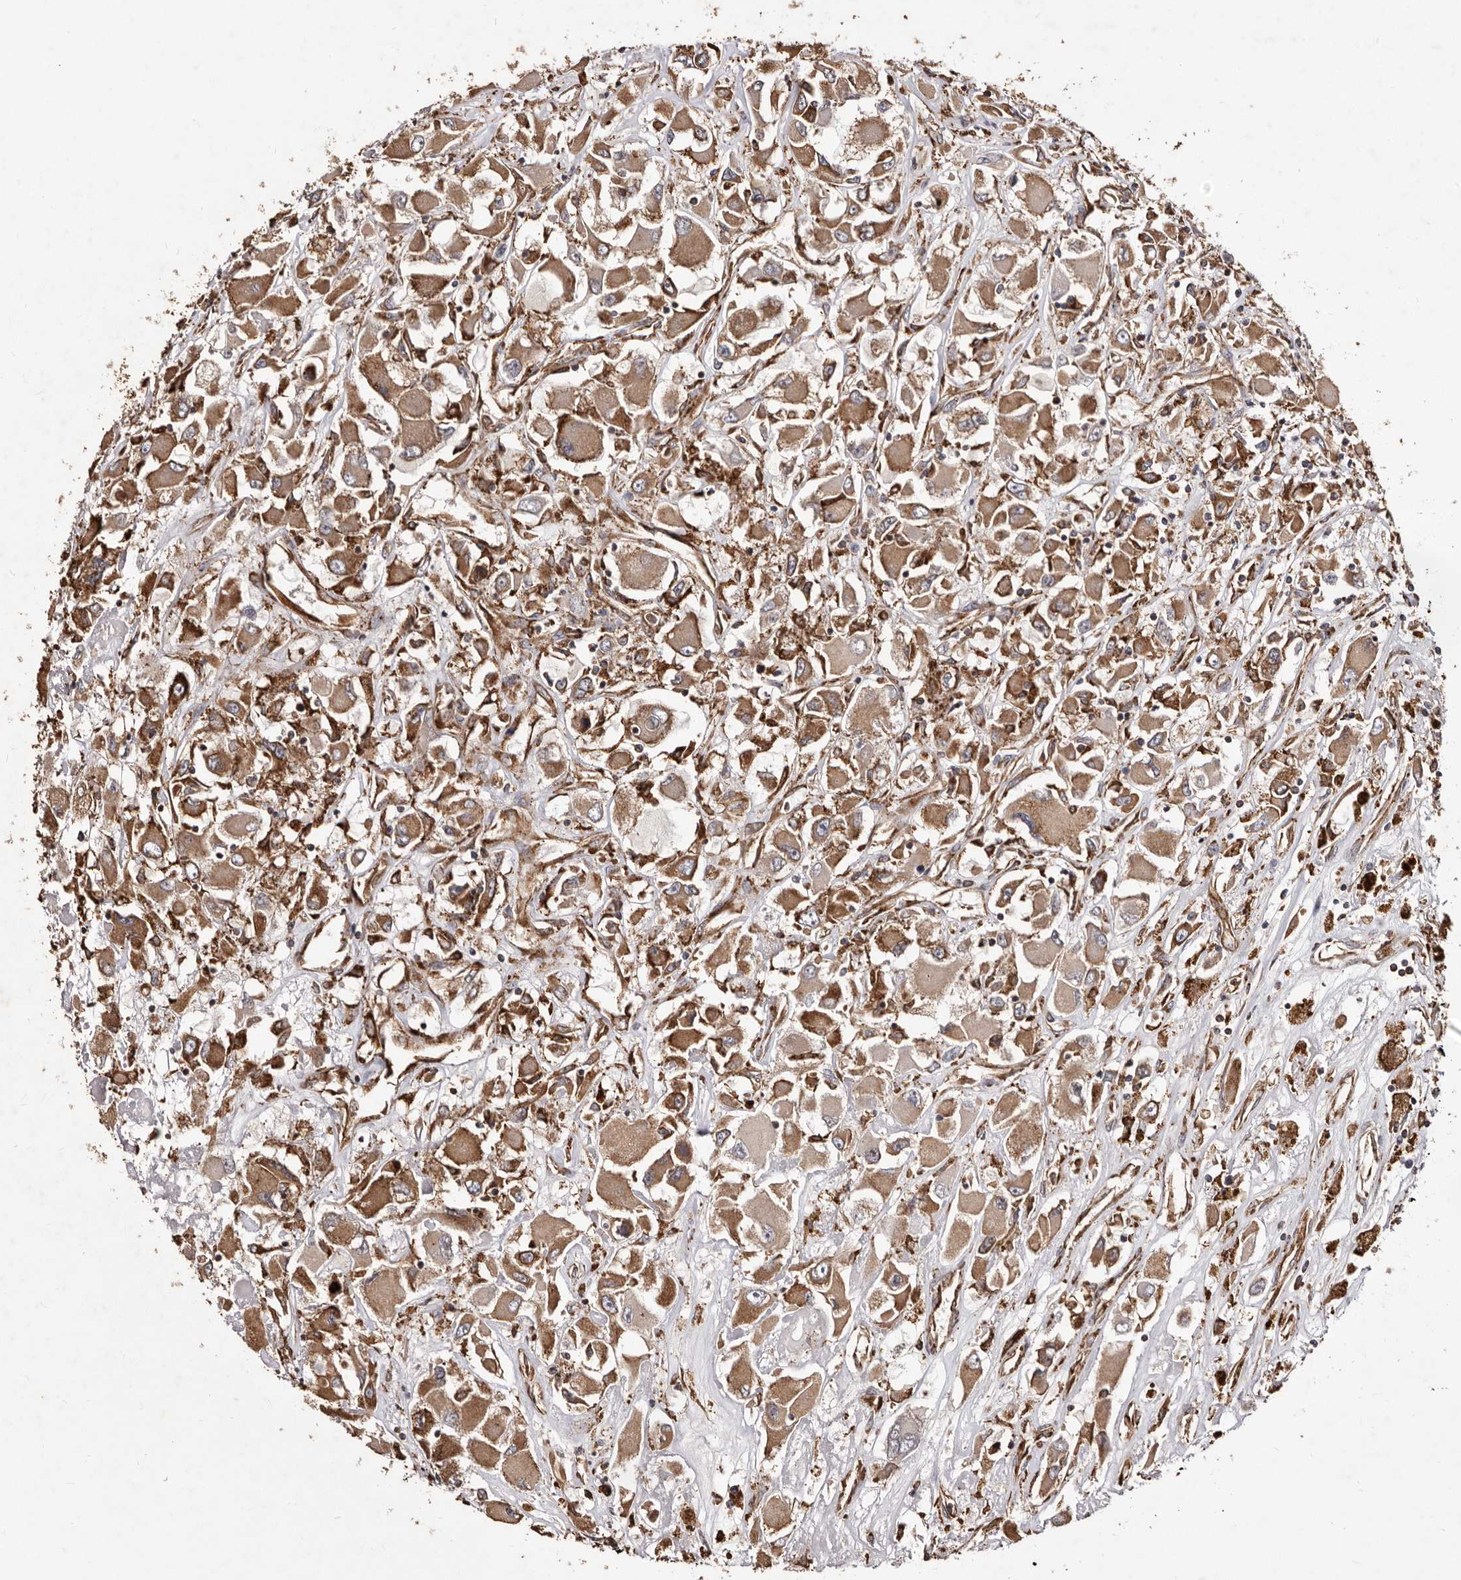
{"staining": {"intensity": "moderate", "quantity": ">75%", "location": "cytoplasmic/membranous"}, "tissue": "renal cancer", "cell_type": "Tumor cells", "image_type": "cancer", "snomed": [{"axis": "morphology", "description": "Adenocarcinoma, NOS"}, {"axis": "topography", "description": "Kidney"}], "caption": "IHC image of neoplastic tissue: renal cancer stained using immunohistochemistry (IHC) shows medium levels of moderate protein expression localized specifically in the cytoplasmic/membranous of tumor cells, appearing as a cytoplasmic/membranous brown color.", "gene": "STEAP2", "patient": {"sex": "female", "age": 52}}